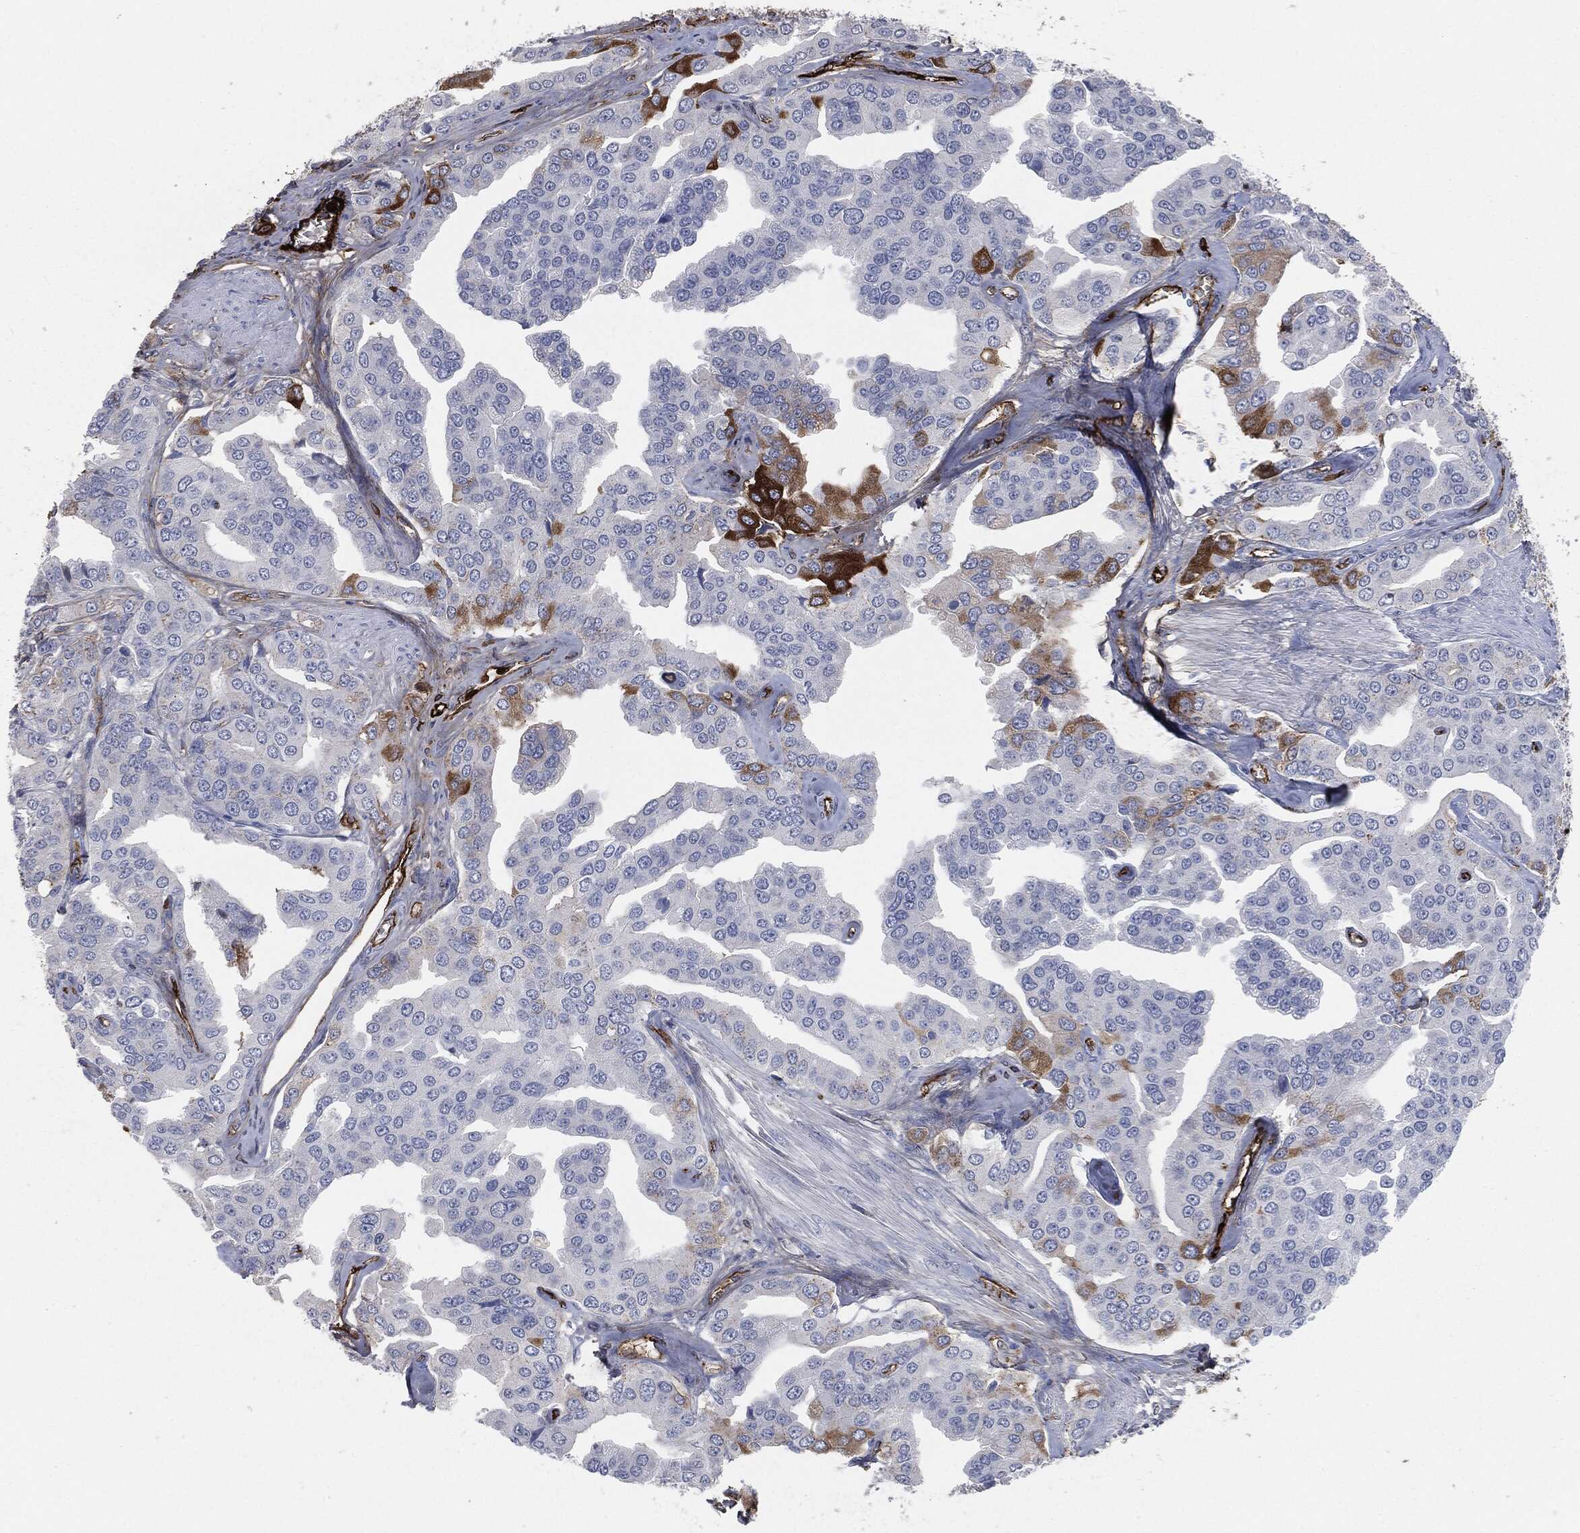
{"staining": {"intensity": "strong", "quantity": "<25%", "location": "cytoplasmic/membranous"}, "tissue": "prostate cancer", "cell_type": "Tumor cells", "image_type": "cancer", "snomed": [{"axis": "morphology", "description": "Adenocarcinoma, NOS"}, {"axis": "topography", "description": "Prostate and seminal vesicle, NOS"}, {"axis": "topography", "description": "Prostate"}], "caption": "Human prostate cancer (adenocarcinoma) stained with a protein marker reveals strong staining in tumor cells.", "gene": "APOB", "patient": {"sex": "male", "age": 69}}